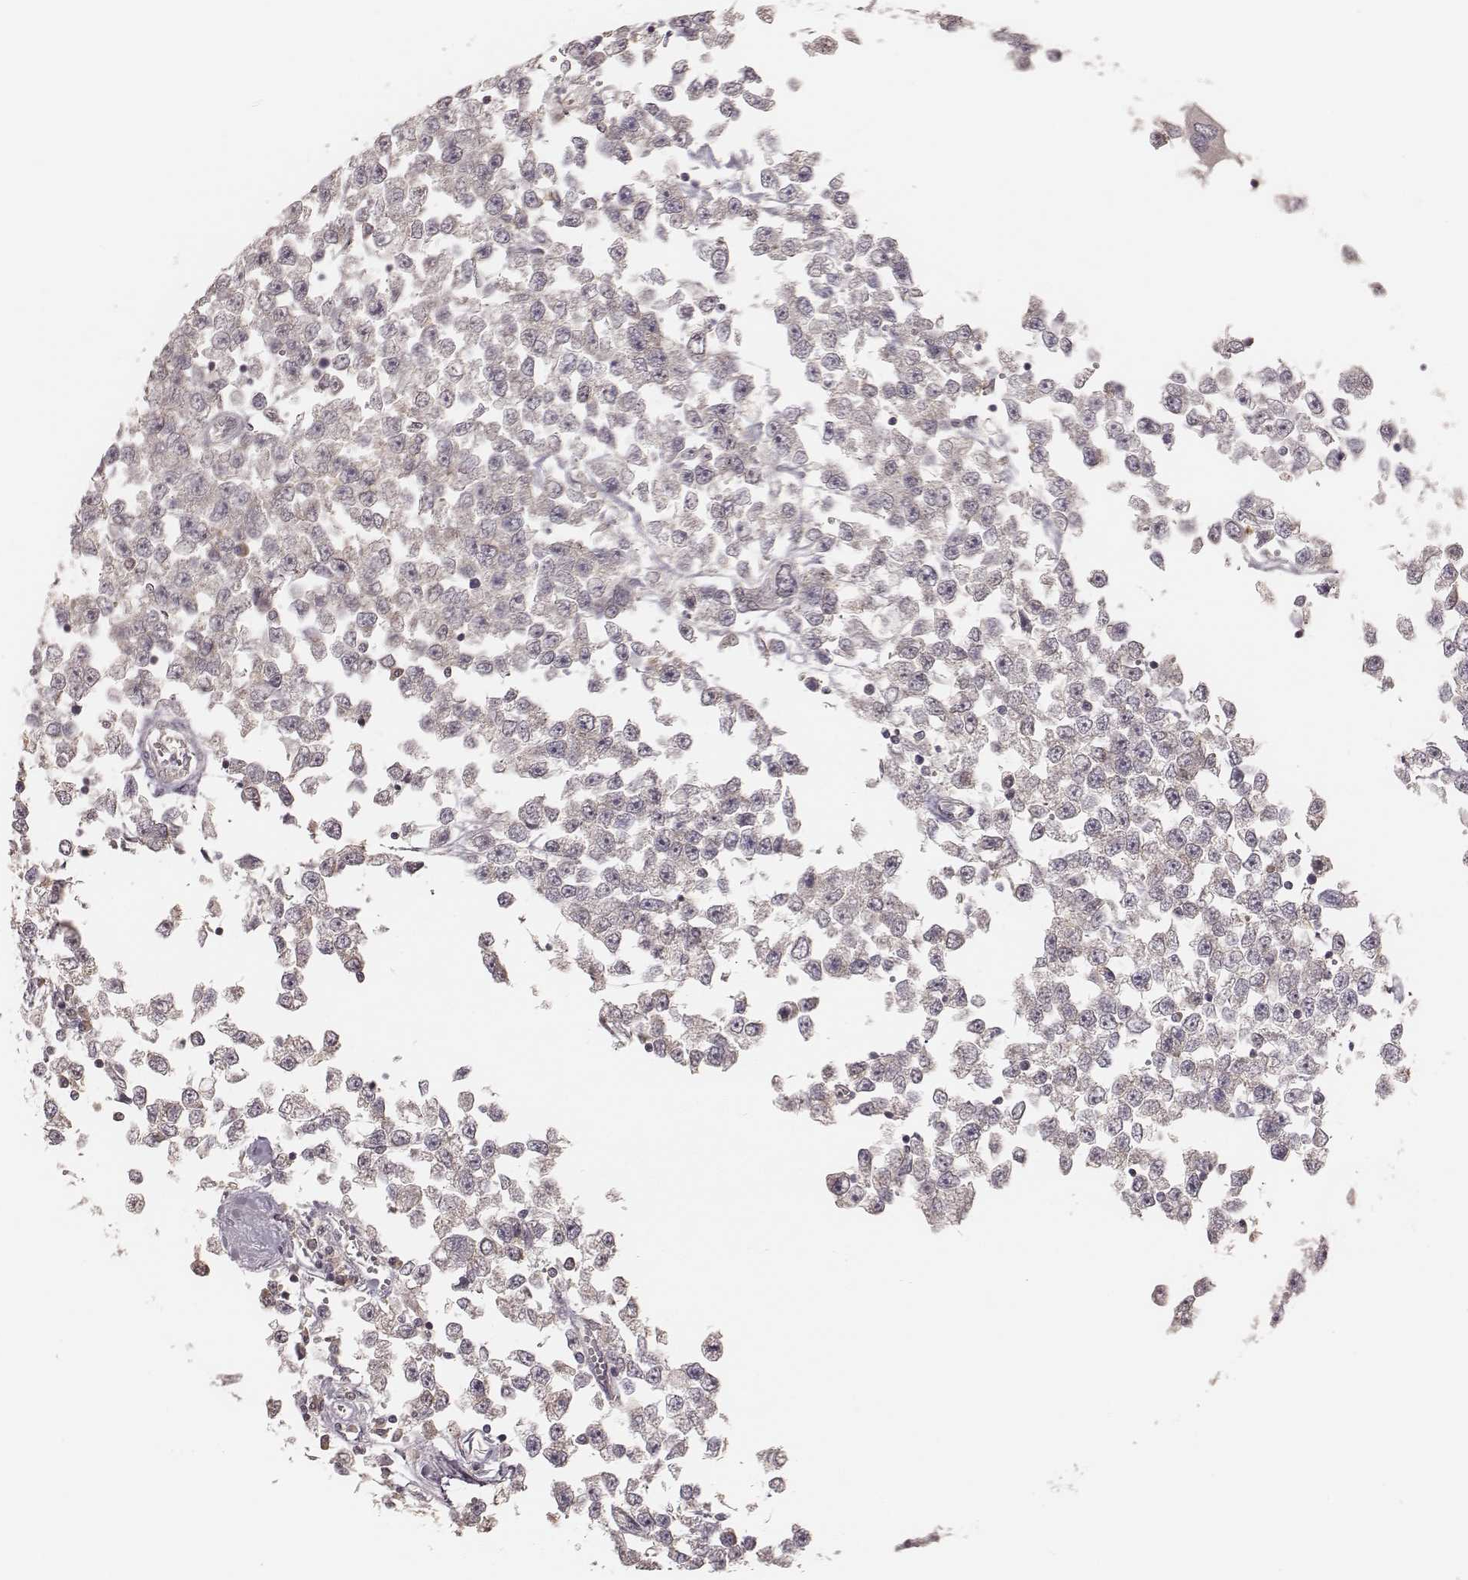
{"staining": {"intensity": "weak", "quantity": "25%-75%", "location": "cytoplasmic/membranous"}, "tissue": "testis cancer", "cell_type": "Tumor cells", "image_type": "cancer", "snomed": [{"axis": "morphology", "description": "Seminoma, NOS"}, {"axis": "topography", "description": "Testis"}], "caption": "A micrograph of human testis cancer (seminoma) stained for a protein exhibits weak cytoplasmic/membranous brown staining in tumor cells.", "gene": "CARS1", "patient": {"sex": "male", "age": 34}}